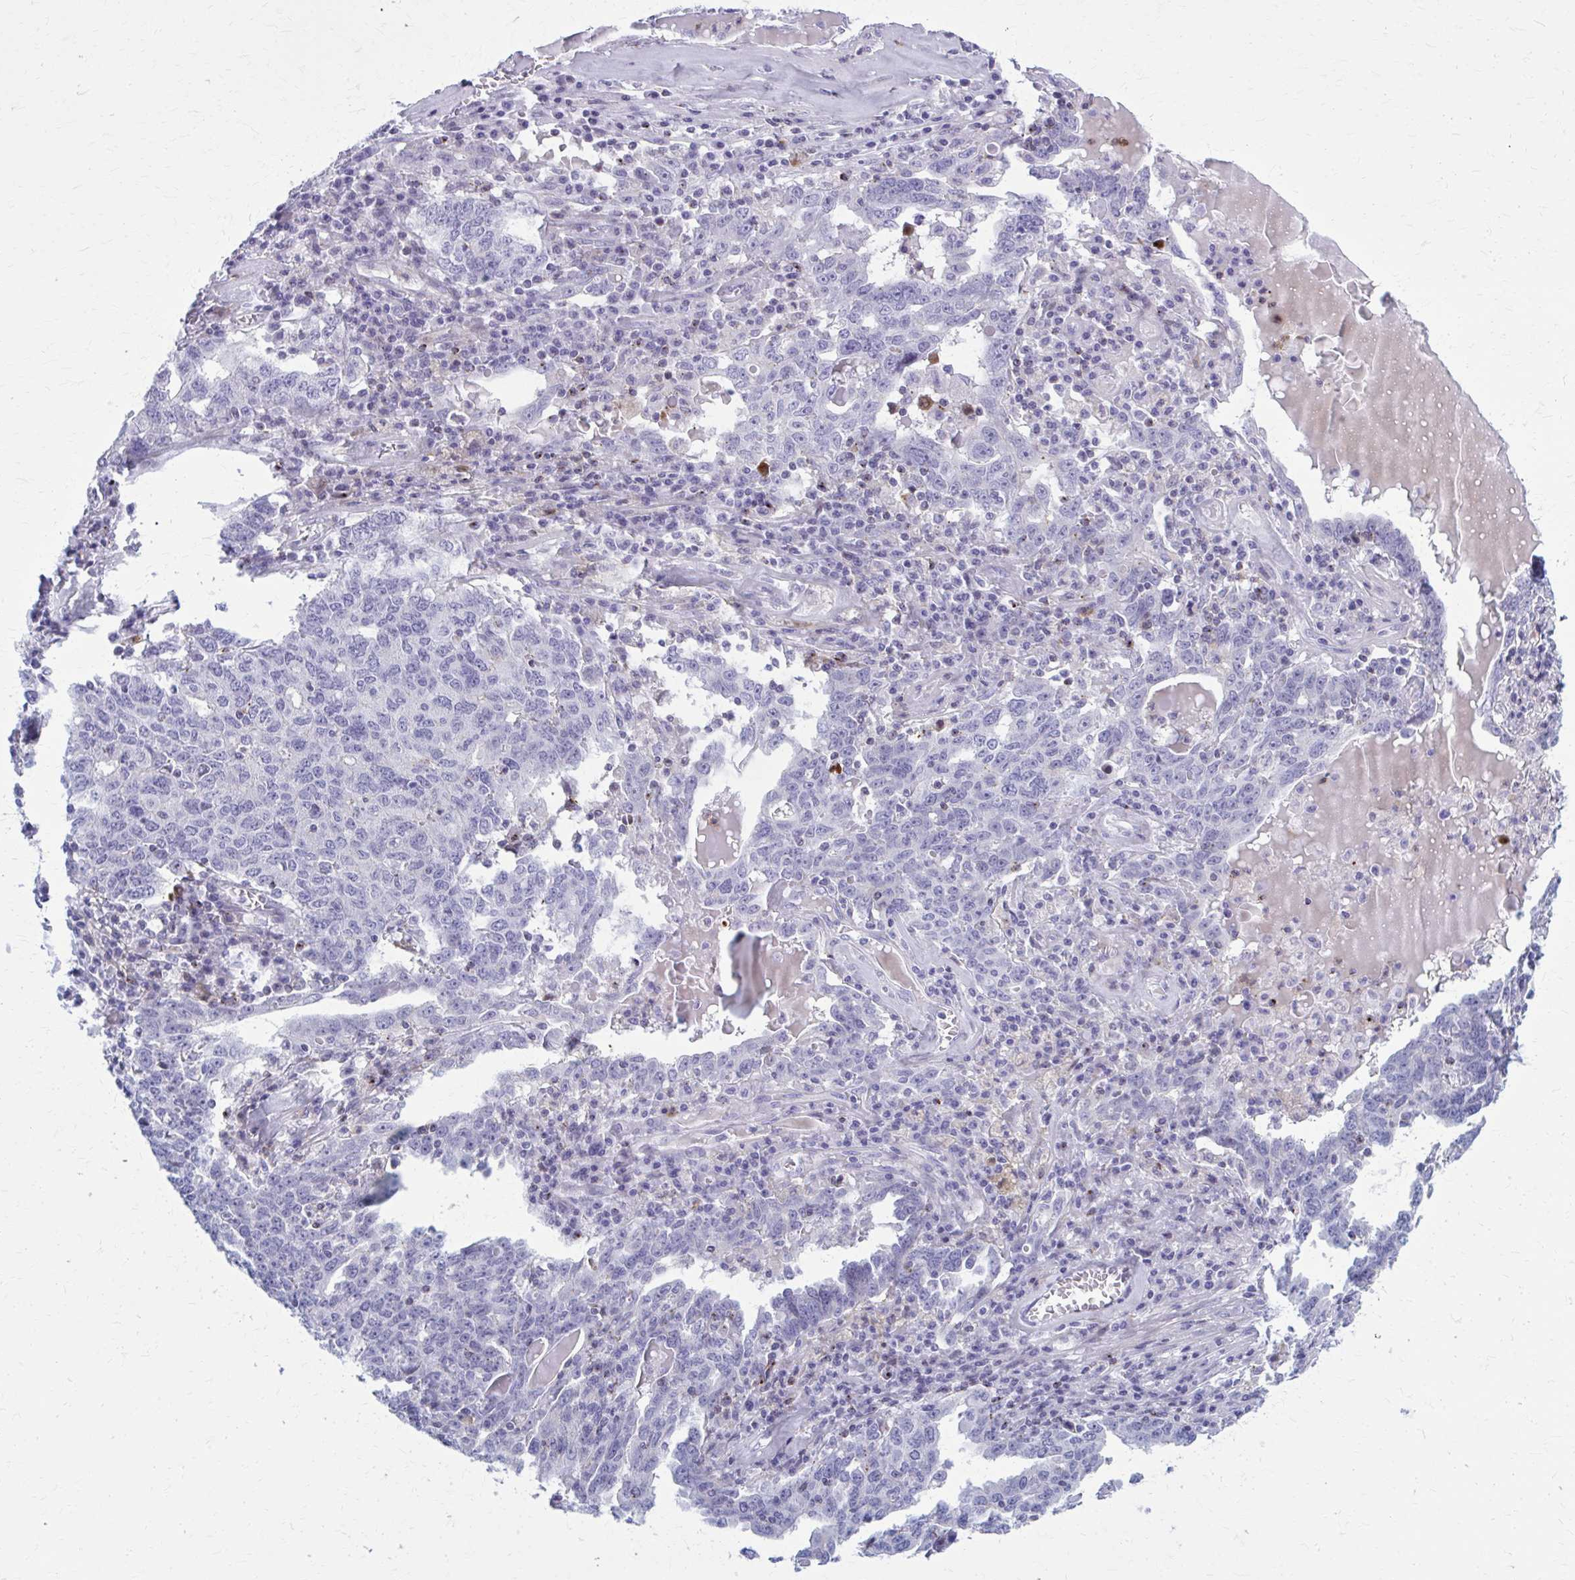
{"staining": {"intensity": "negative", "quantity": "none", "location": "none"}, "tissue": "ovarian cancer", "cell_type": "Tumor cells", "image_type": "cancer", "snomed": [{"axis": "morphology", "description": "Carcinoma, endometroid"}, {"axis": "topography", "description": "Ovary"}], "caption": "The photomicrograph shows no staining of tumor cells in ovarian cancer (endometroid carcinoma).", "gene": "PEDS1", "patient": {"sex": "female", "age": 62}}